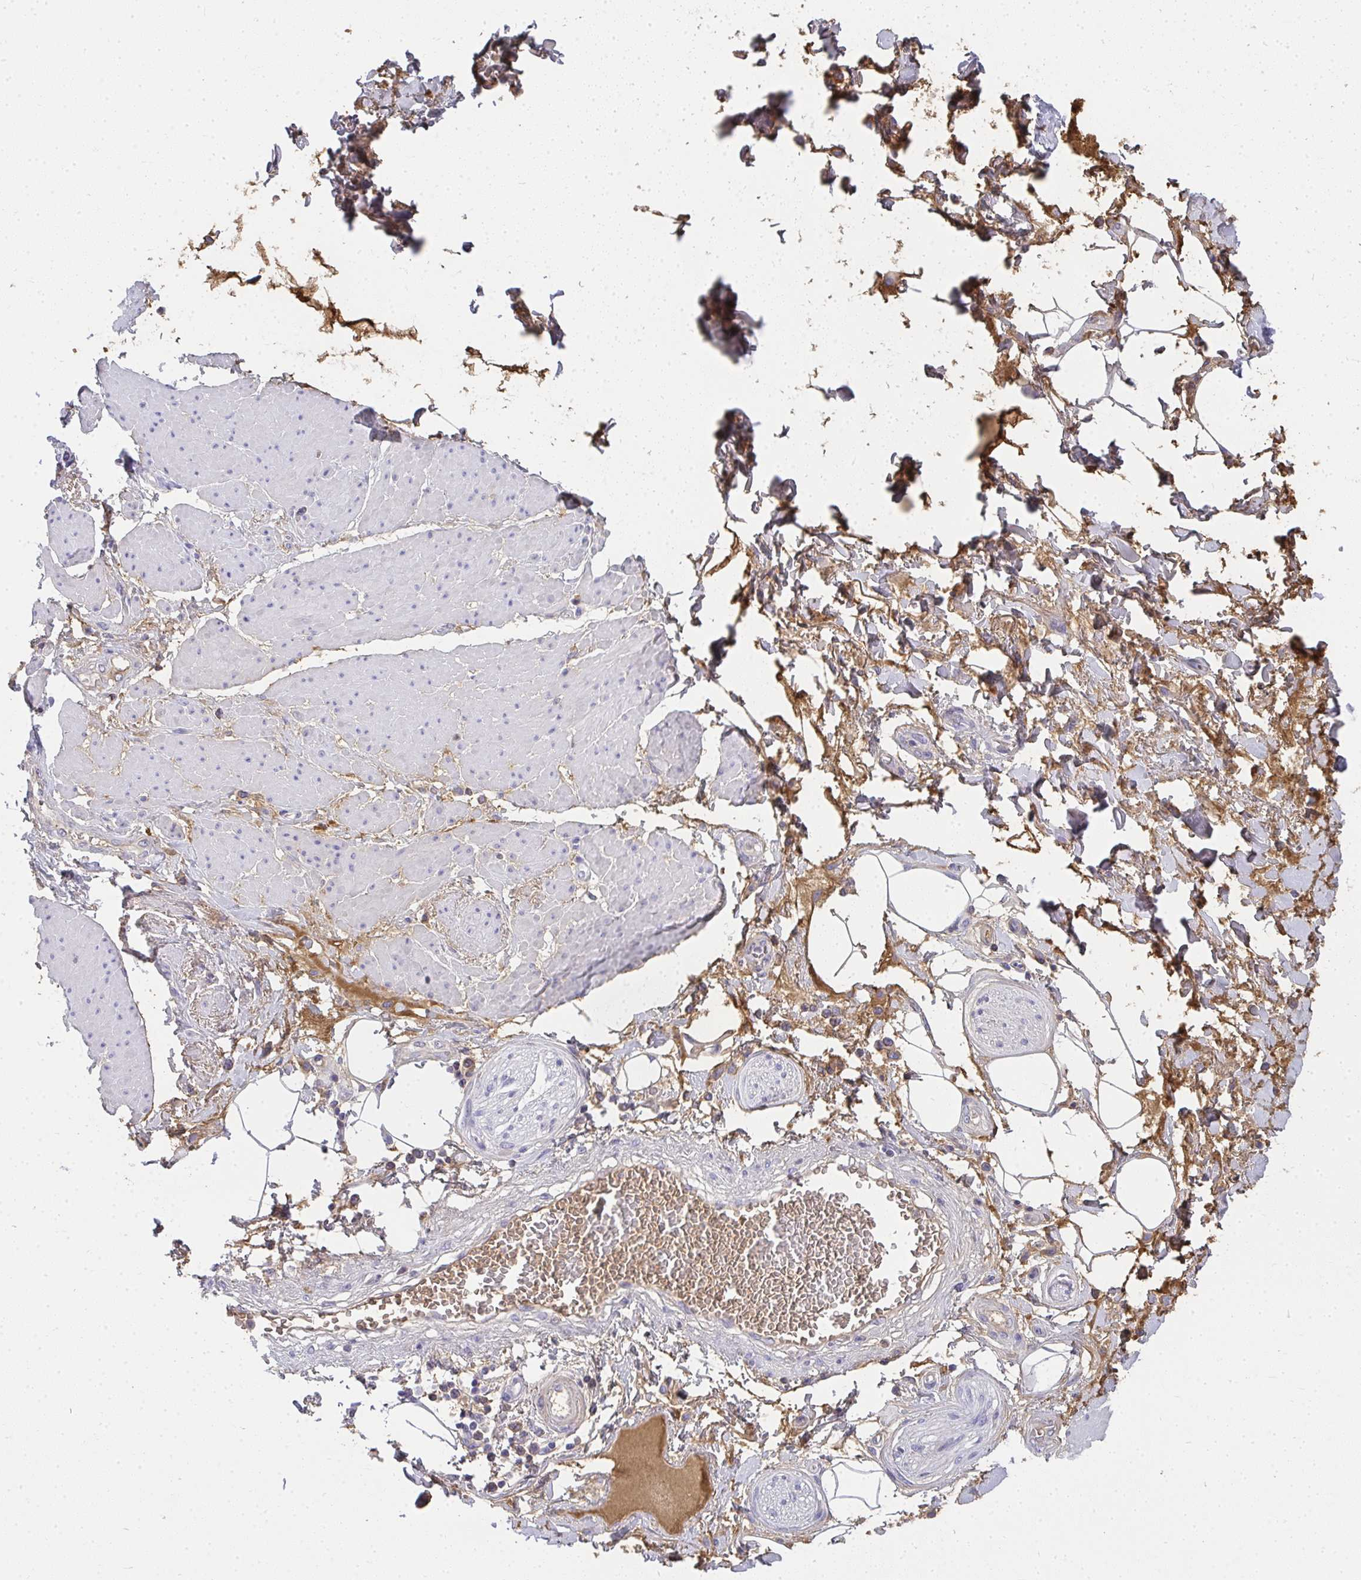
{"staining": {"intensity": "negative", "quantity": "none", "location": "none"}, "tissue": "adipose tissue", "cell_type": "Adipocytes", "image_type": "normal", "snomed": [{"axis": "morphology", "description": "Normal tissue, NOS"}, {"axis": "topography", "description": "Vagina"}, {"axis": "topography", "description": "Peripheral nerve tissue"}], "caption": "Immunohistochemistry (IHC) micrograph of benign human adipose tissue stained for a protein (brown), which demonstrates no staining in adipocytes.", "gene": "ZSWIM3", "patient": {"sex": "female", "age": 71}}